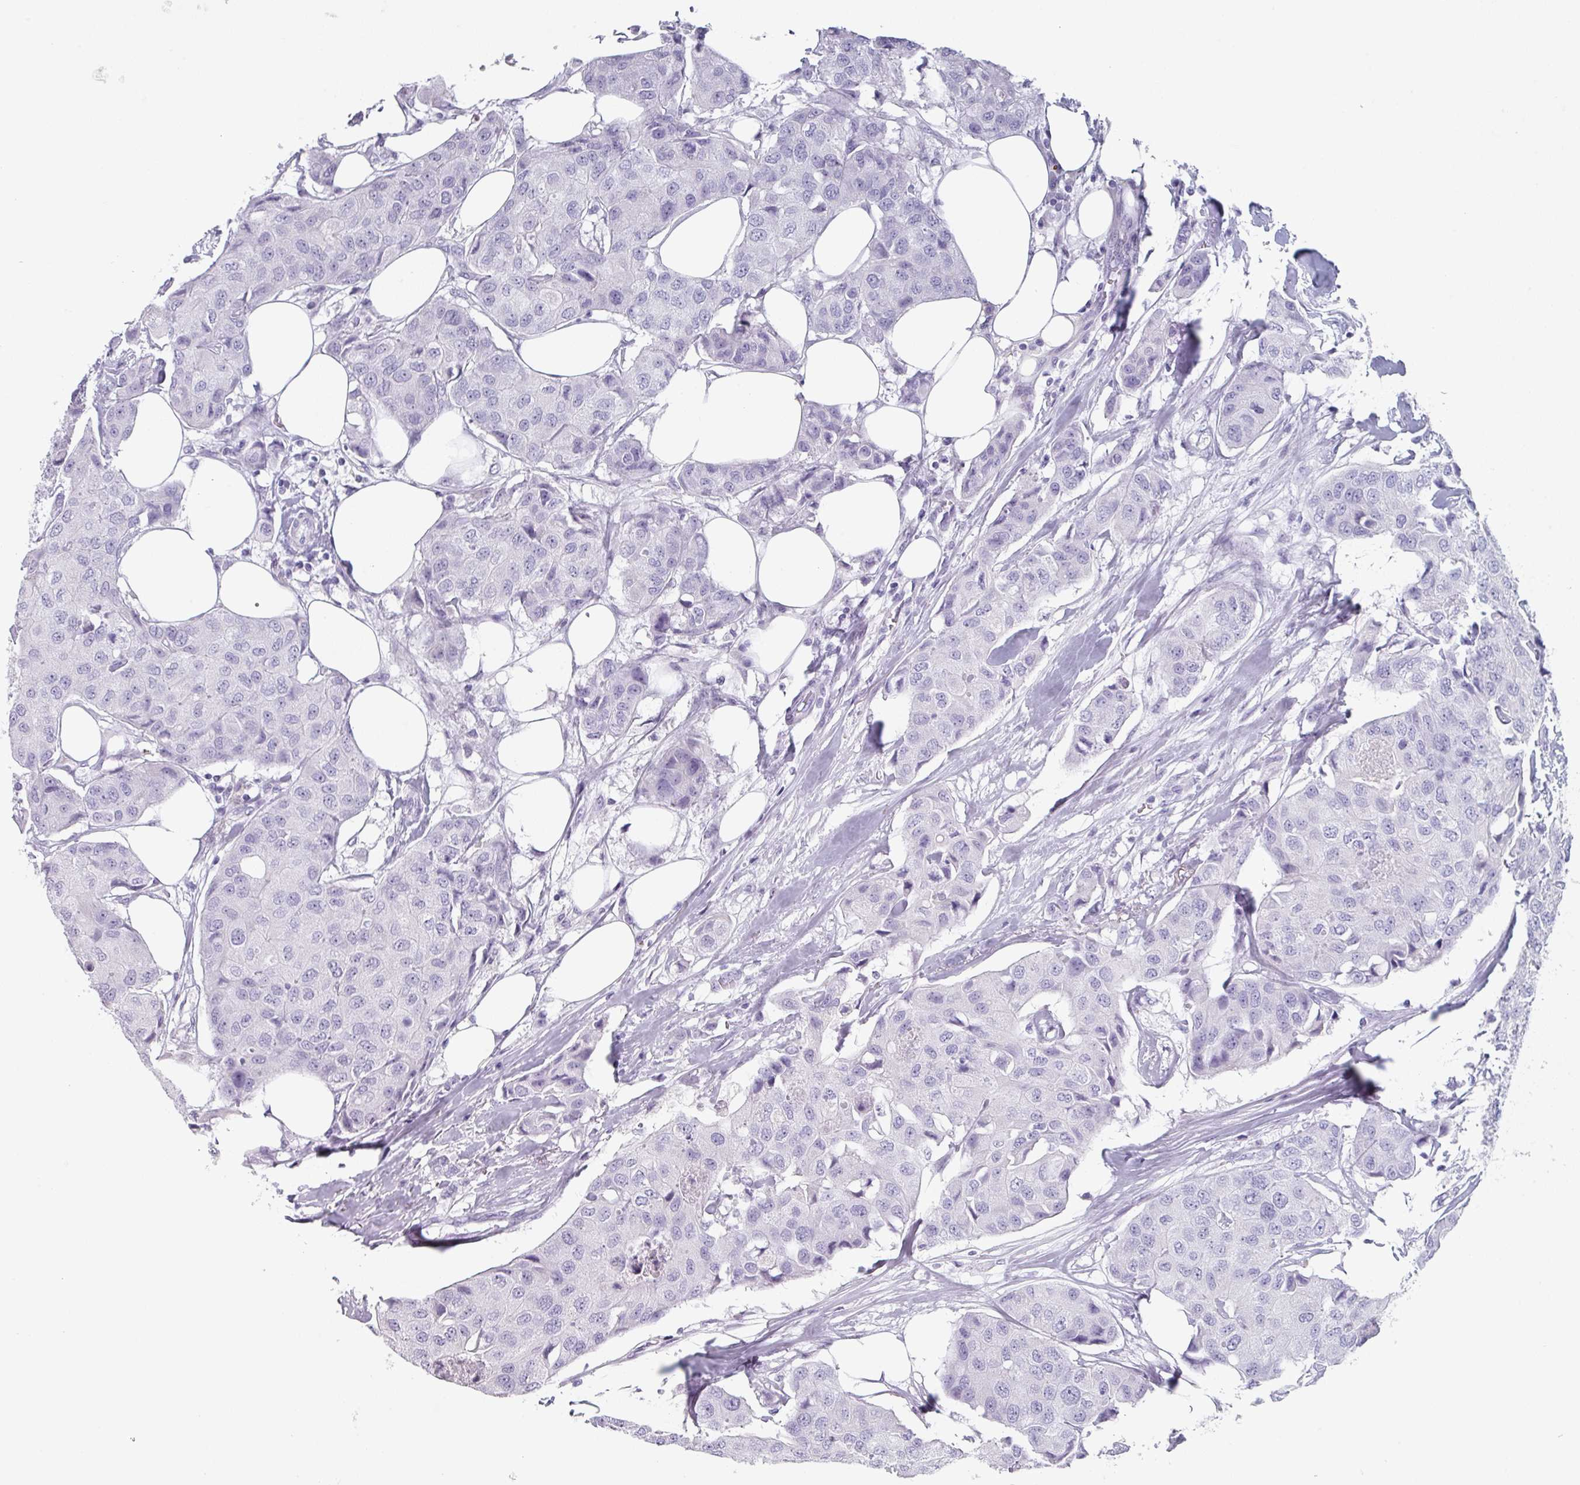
{"staining": {"intensity": "negative", "quantity": "none", "location": "none"}, "tissue": "breast cancer", "cell_type": "Tumor cells", "image_type": "cancer", "snomed": [{"axis": "morphology", "description": "Duct carcinoma"}, {"axis": "topography", "description": "Breast"}], "caption": "The image displays no significant expression in tumor cells of breast infiltrating ductal carcinoma.", "gene": "SLC35G2", "patient": {"sex": "female", "age": 80}}